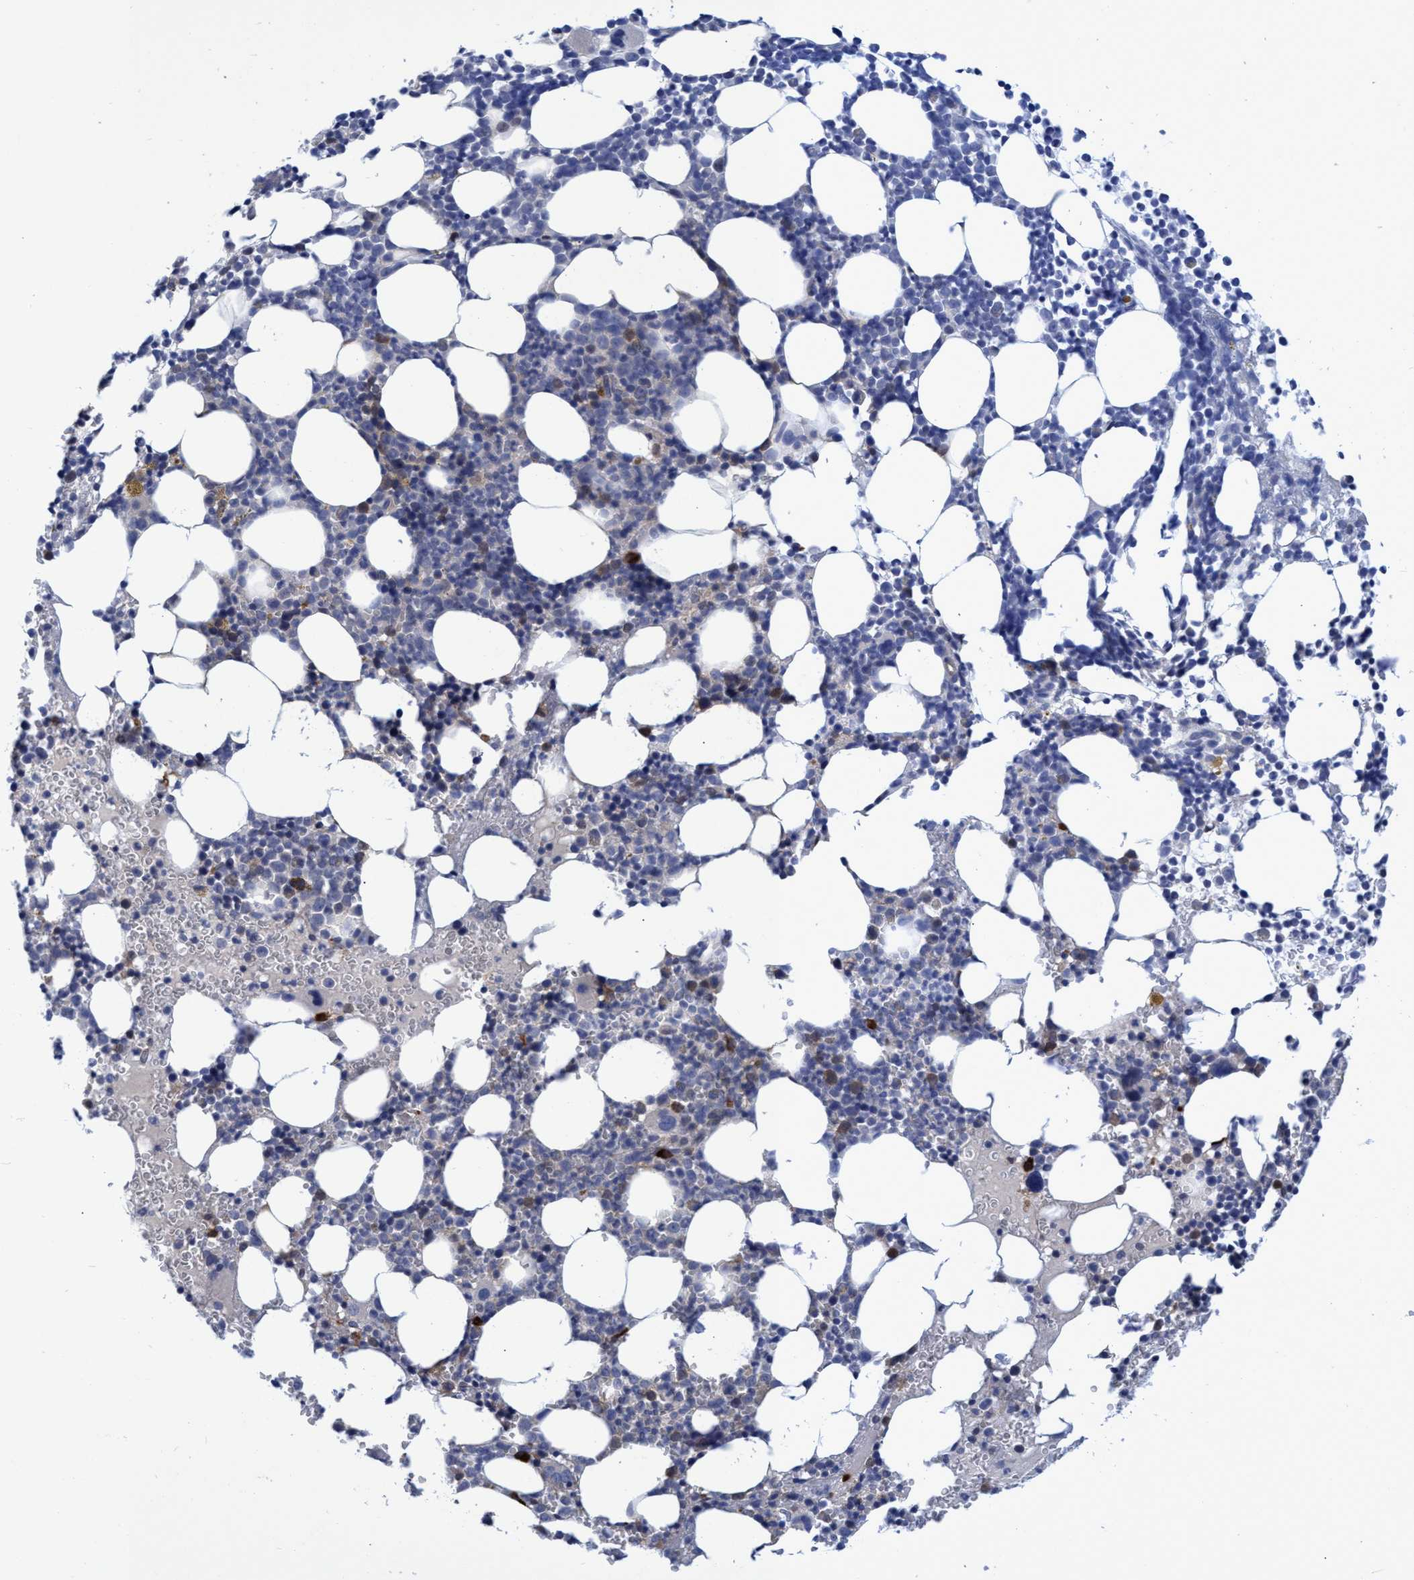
{"staining": {"intensity": "moderate", "quantity": "<25%", "location": "cytoplasmic/membranous"}, "tissue": "bone marrow", "cell_type": "Hematopoietic cells", "image_type": "normal", "snomed": [{"axis": "morphology", "description": "Normal tissue, NOS"}, {"axis": "morphology", "description": "Inflammation, NOS"}, {"axis": "topography", "description": "Bone marrow"}], "caption": "Immunohistochemistry (IHC) (DAB) staining of unremarkable human bone marrow shows moderate cytoplasmic/membranous protein staining in about <25% of hematopoietic cells.", "gene": "PNPO", "patient": {"sex": "female", "age": 67}}